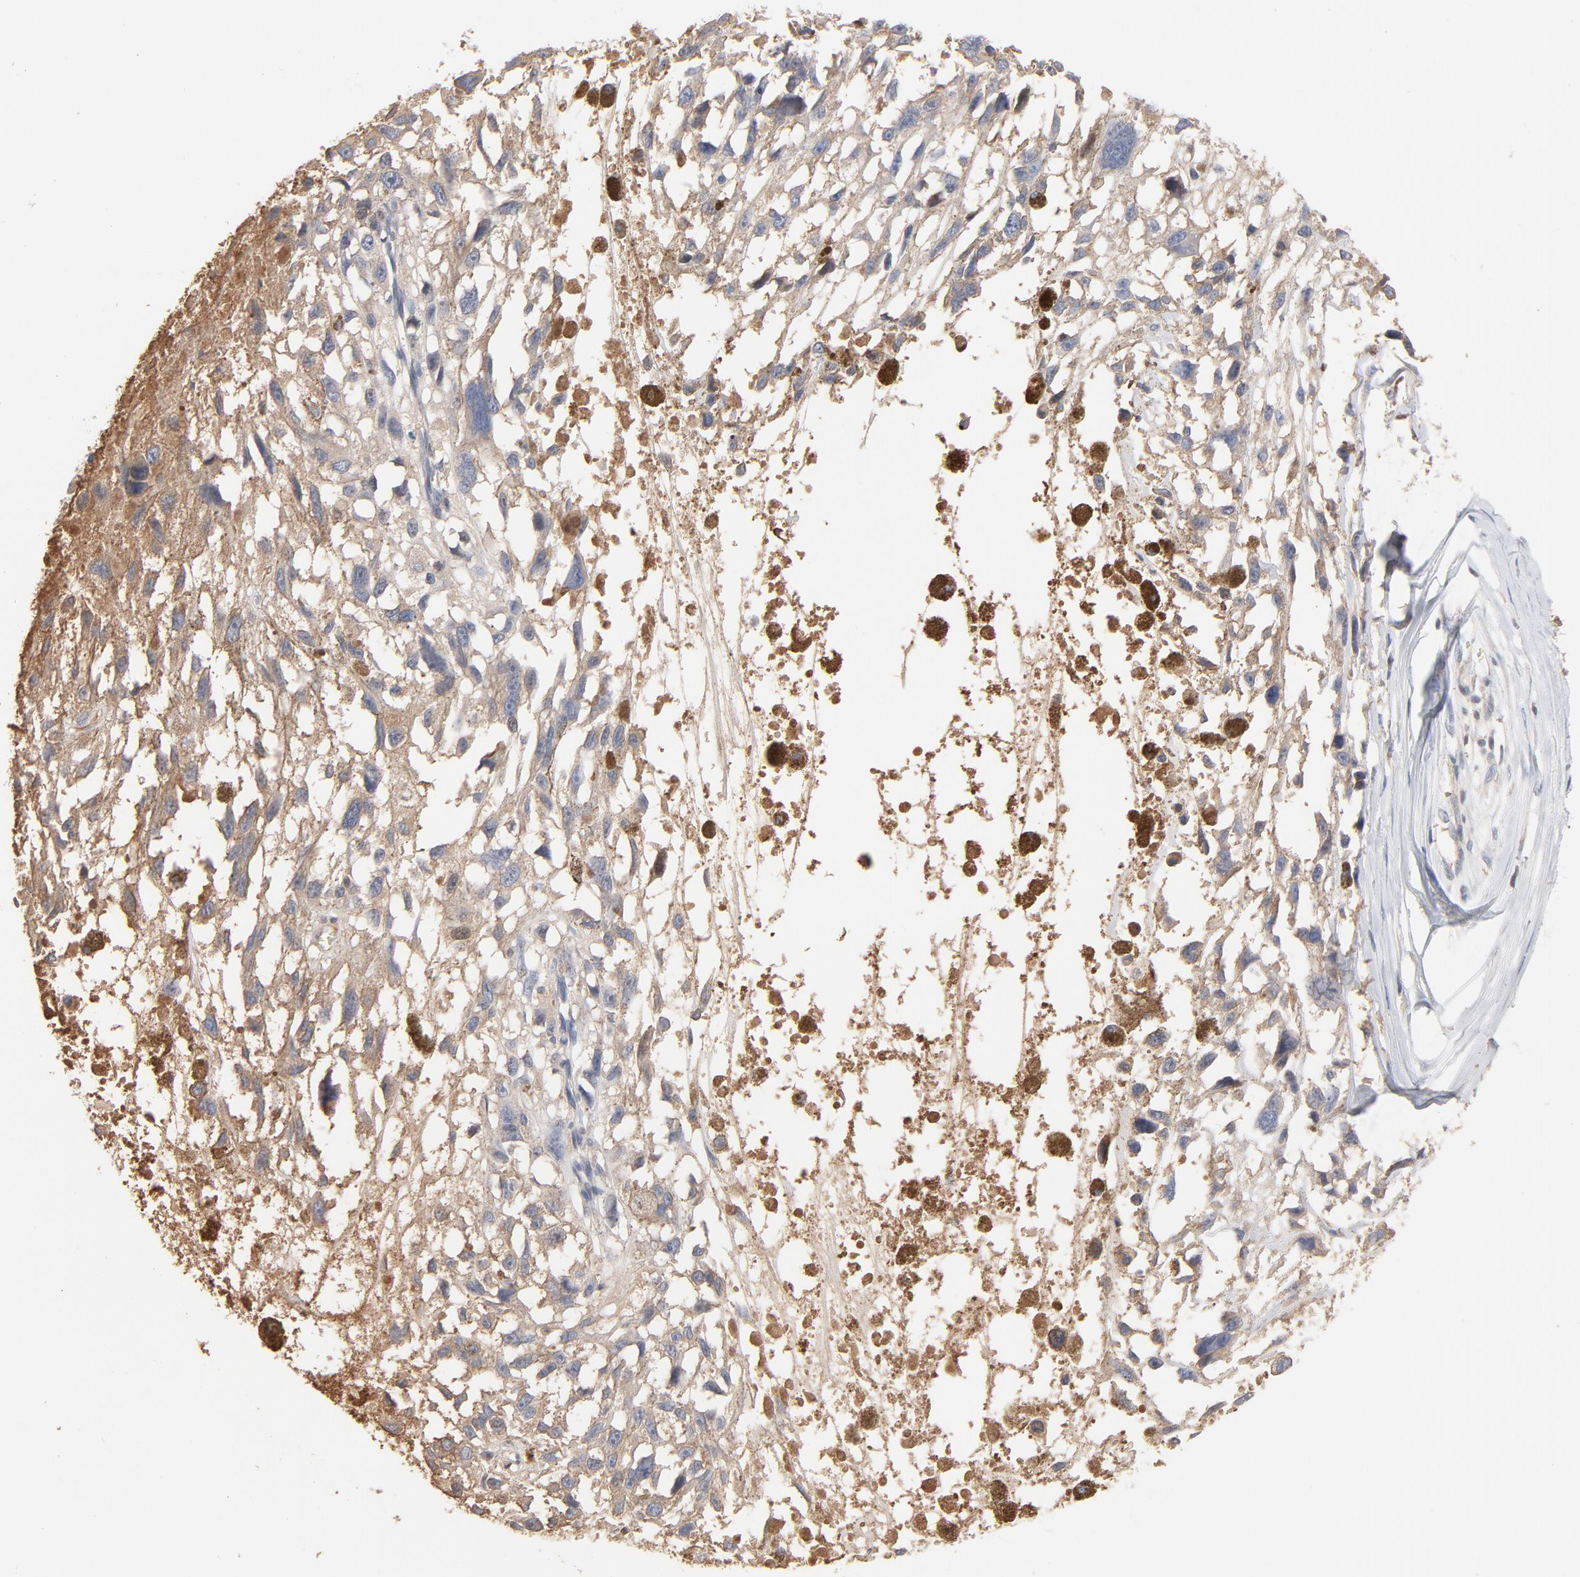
{"staining": {"intensity": "negative", "quantity": "none", "location": "none"}, "tissue": "melanoma", "cell_type": "Tumor cells", "image_type": "cancer", "snomed": [{"axis": "morphology", "description": "Malignant melanoma, Metastatic site"}, {"axis": "topography", "description": "Lymph node"}], "caption": "Malignant melanoma (metastatic site) was stained to show a protein in brown. There is no significant staining in tumor cells.", "gene": "SERPINA4", "patient": {"sex": "male", "age": 59}}